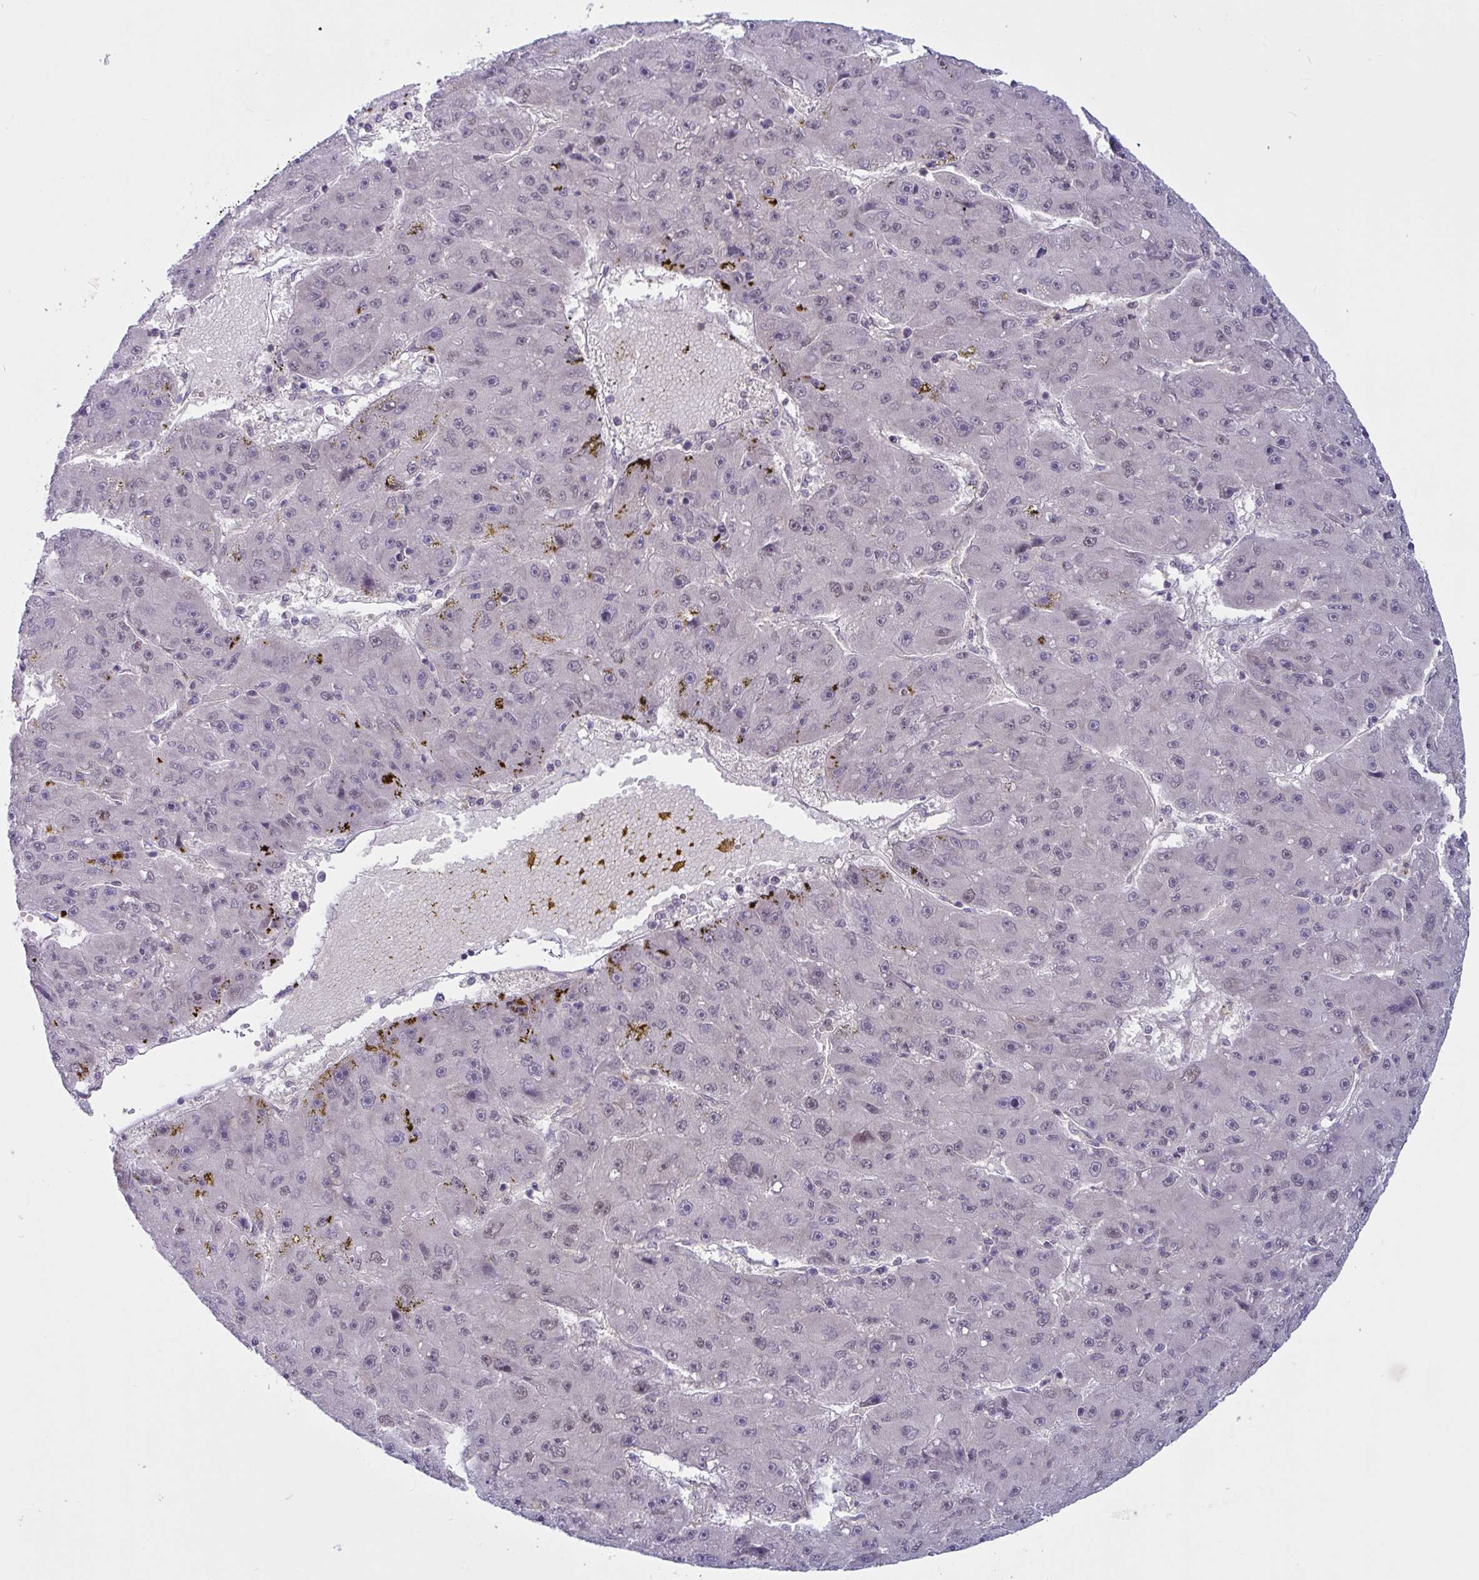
{"staining": {"intensity": "negative", "quantity": "none", "location": "none"}, "tissue": "liver cancer", "cell_type": "Tumor cells", "image_type": "cancer", "snomed": [{"axis": "morphology", "description": "Carcinoma, Hepatocellular, NOS"}, {"axis": "topography", "description": "Liver"}], "caption": "Protein analysis of liver cancer exhibits no significant staining in tumor cells.", "gene": "TSN", "patient": {"sex": "male", "age": 67}}